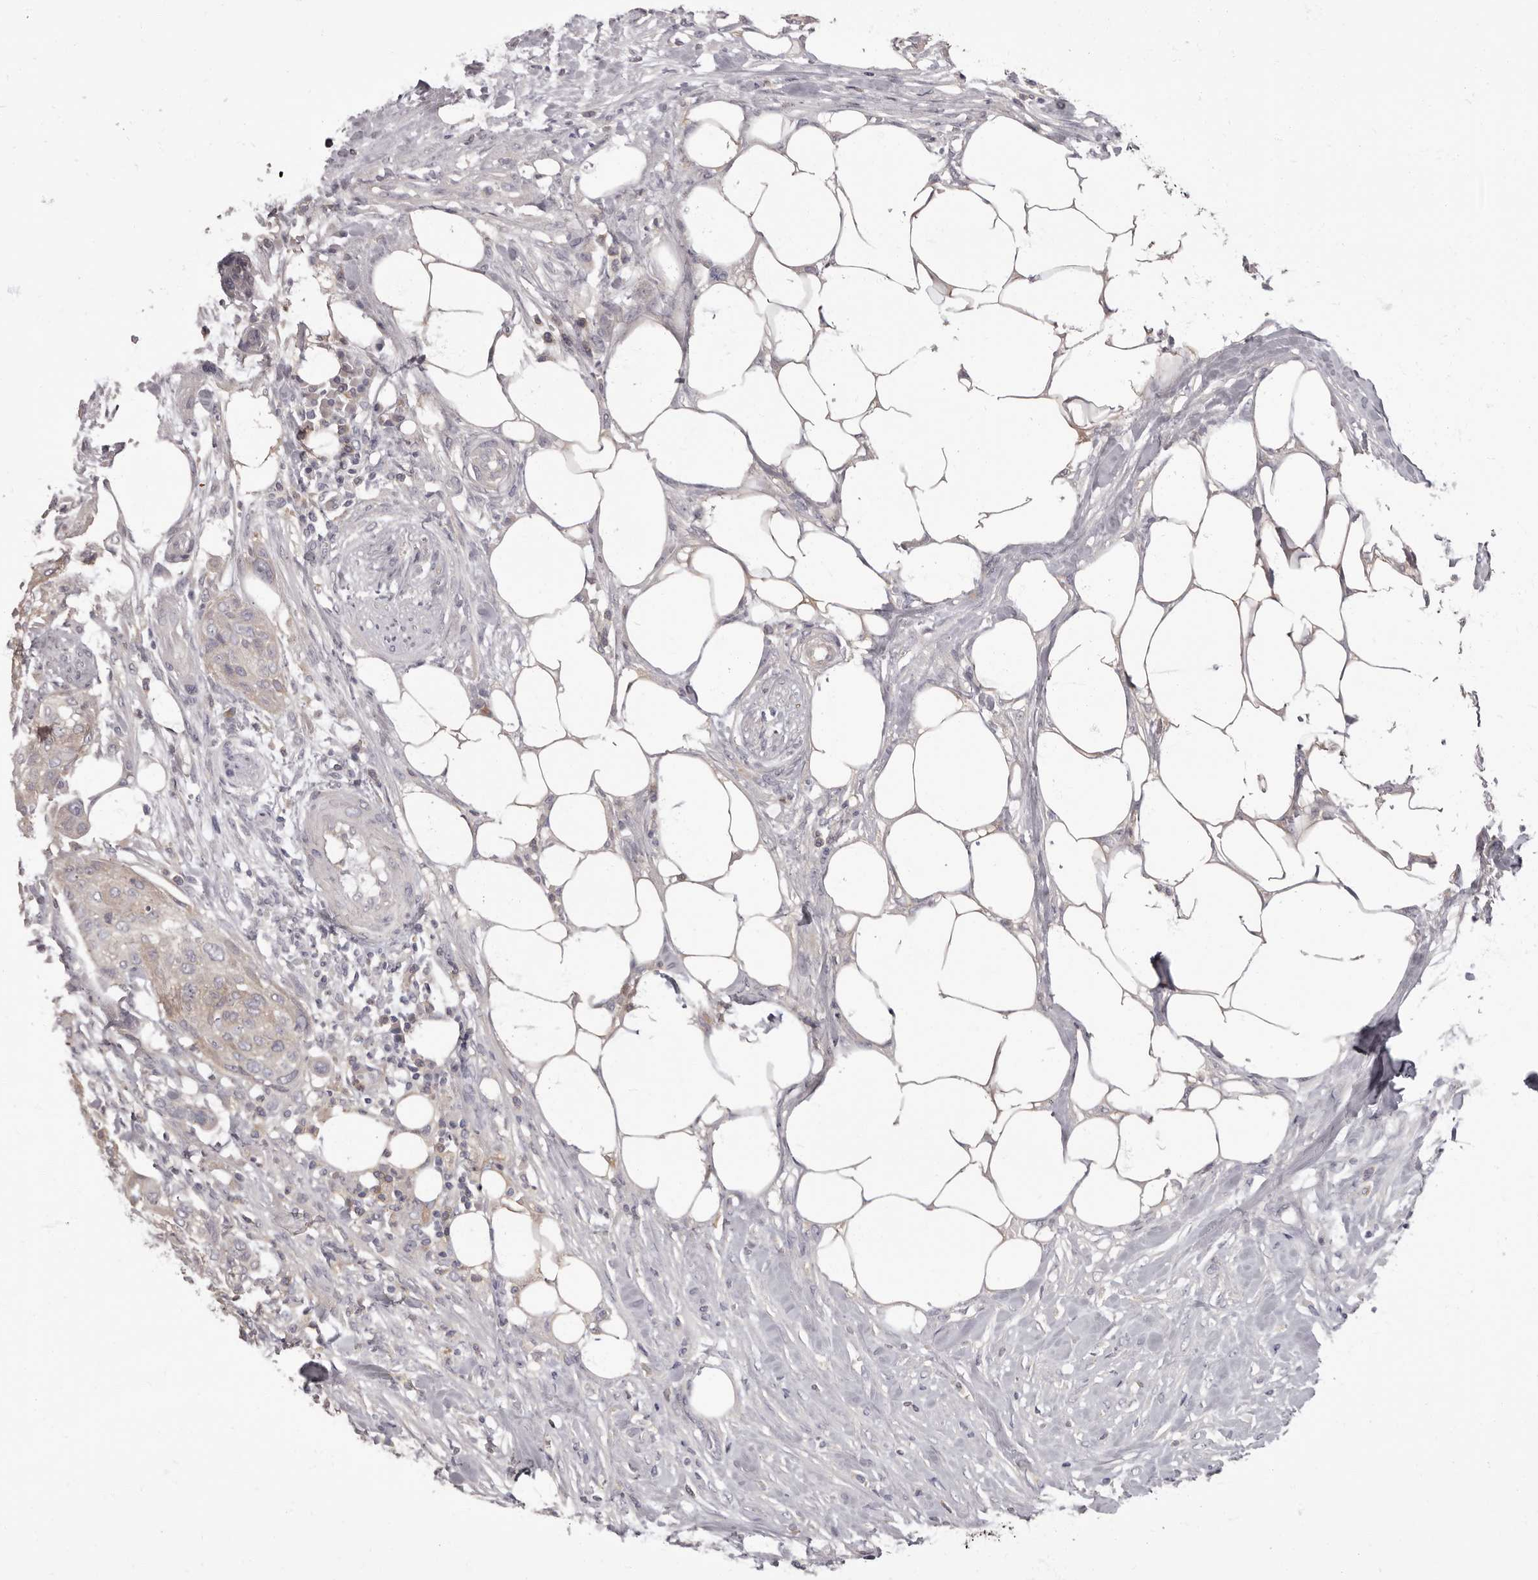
{"staining": {"intensity": "weak", "quantity": "<25%", "location": "cytoplasmic/membranous"}, "tissue": "urothelial cancer", "cell_type": "Tumor cells", "image_type": "cancer", "snomed": [{"axis": "morphology", "description": "Urothelial carcinoma, High grade"}, {"axis": "topography", "description": "Urinary bladder"}], "caption": "The immunohistochemistry image has no significant expression in tumor cells of urothelial cancer tissue.", "gene": "APEH", "patient": {"sex": "male", "age": 35}}